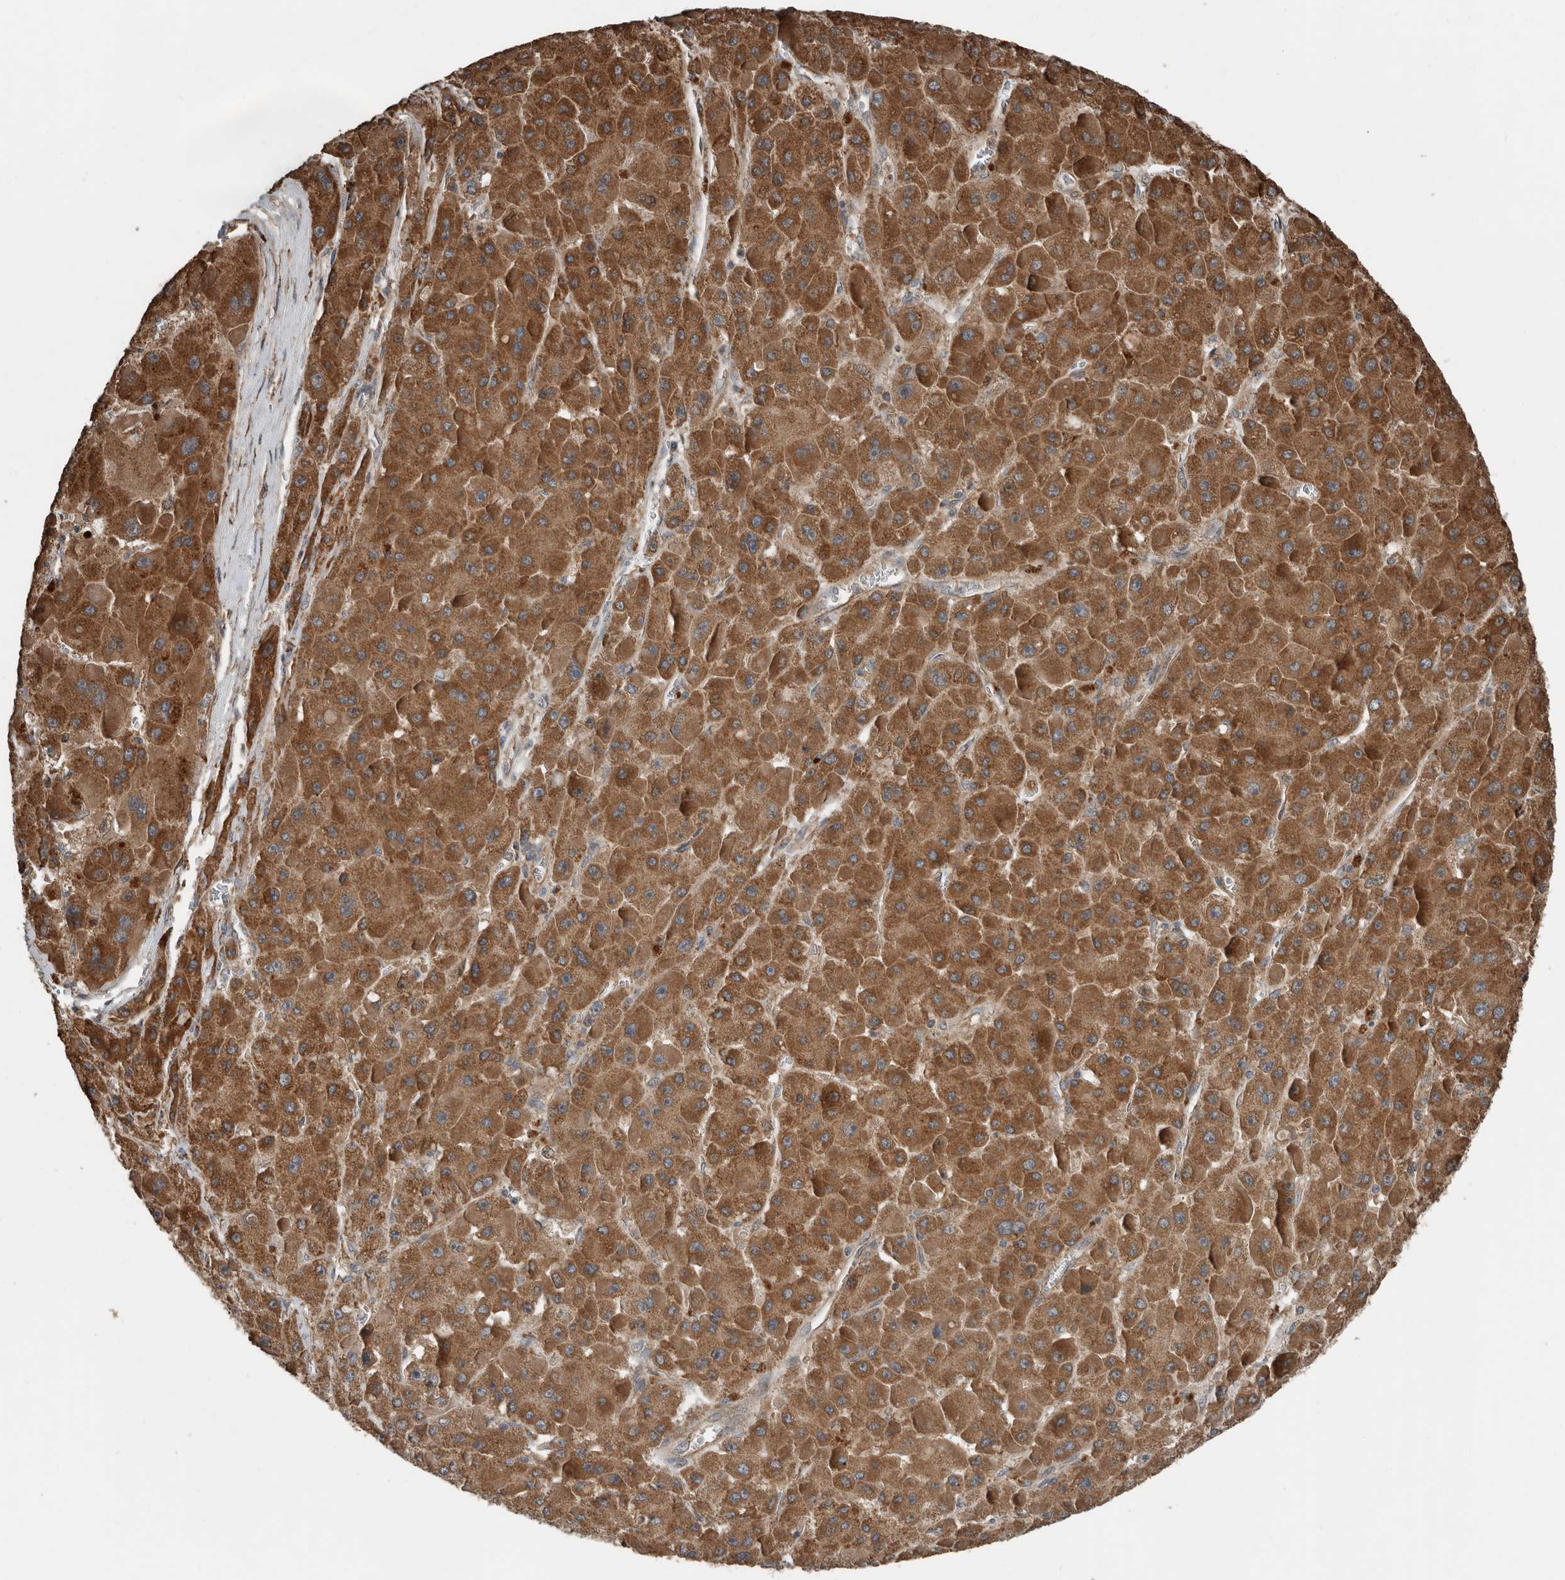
{"staining": {"intensity": "strong", "quantity": ">75%", "location": "cytoplasmic/membranous"}, "tissue": "liver cancer", "cell_type": "Tumor cells", "image_type": "cancer", "snomed": [{"axis": "morphology", "description": "Carcinoma, Hepatocellular, NOS"}, {"axis": "topography", "description": "Liver"}], "caption": "Immunohistochemical staining of human liver cancer (hepatocellular carcinoma) demonstrates high levels of strong cytoplasmic/membranous staining in approximately >75% of tumor cells.", "gene": "RNF207", "patient": {"sex": "female", "age": 73}}